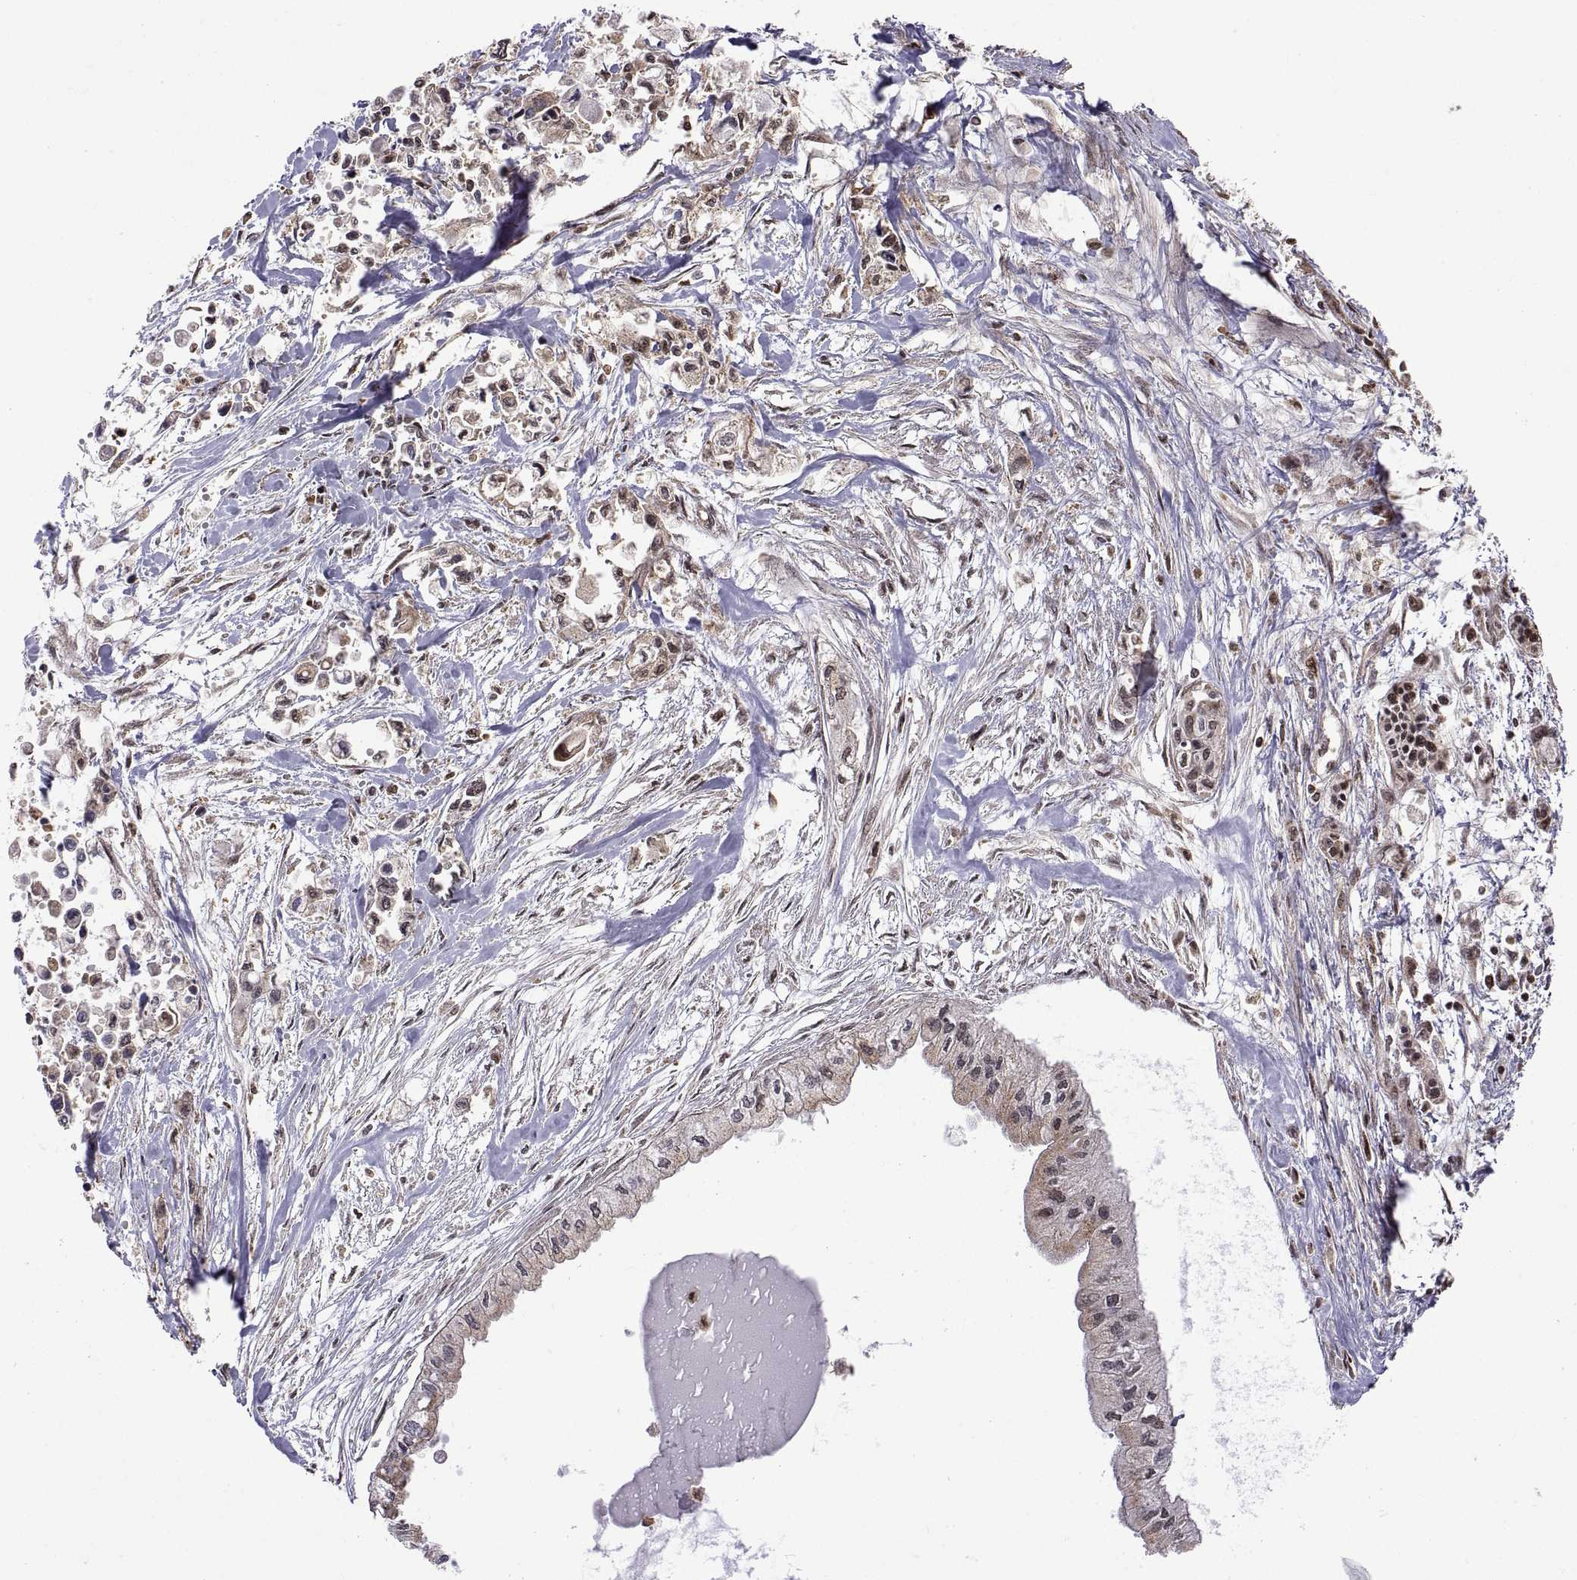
{"staining": {"intensity": "weak", "quantity": ">75%", "location": "cytoplasmic/membranous"}, "tissue": "pancreatic cancer", "cell_type": "Tumor cells", "image_type": "cancer", "snomed": [{"axis": "morphology", "description": "Adenocarcinoma, NOS"}, {"axis": "topography", "description": "Pancreas"}], "caption": "The image displays staining of pancreatic cancer, revealing weak cytoplasmic/membranous protein staining (brown color) within tumor cells. Using DAB (3,3'-diaminobenzidine) (brown) and hematoxylin (blue) stains, captured at high magnification using brightfield microscopy.", "gene": "ZNRF2", "patient": {"sex": "female", "age": 61}}